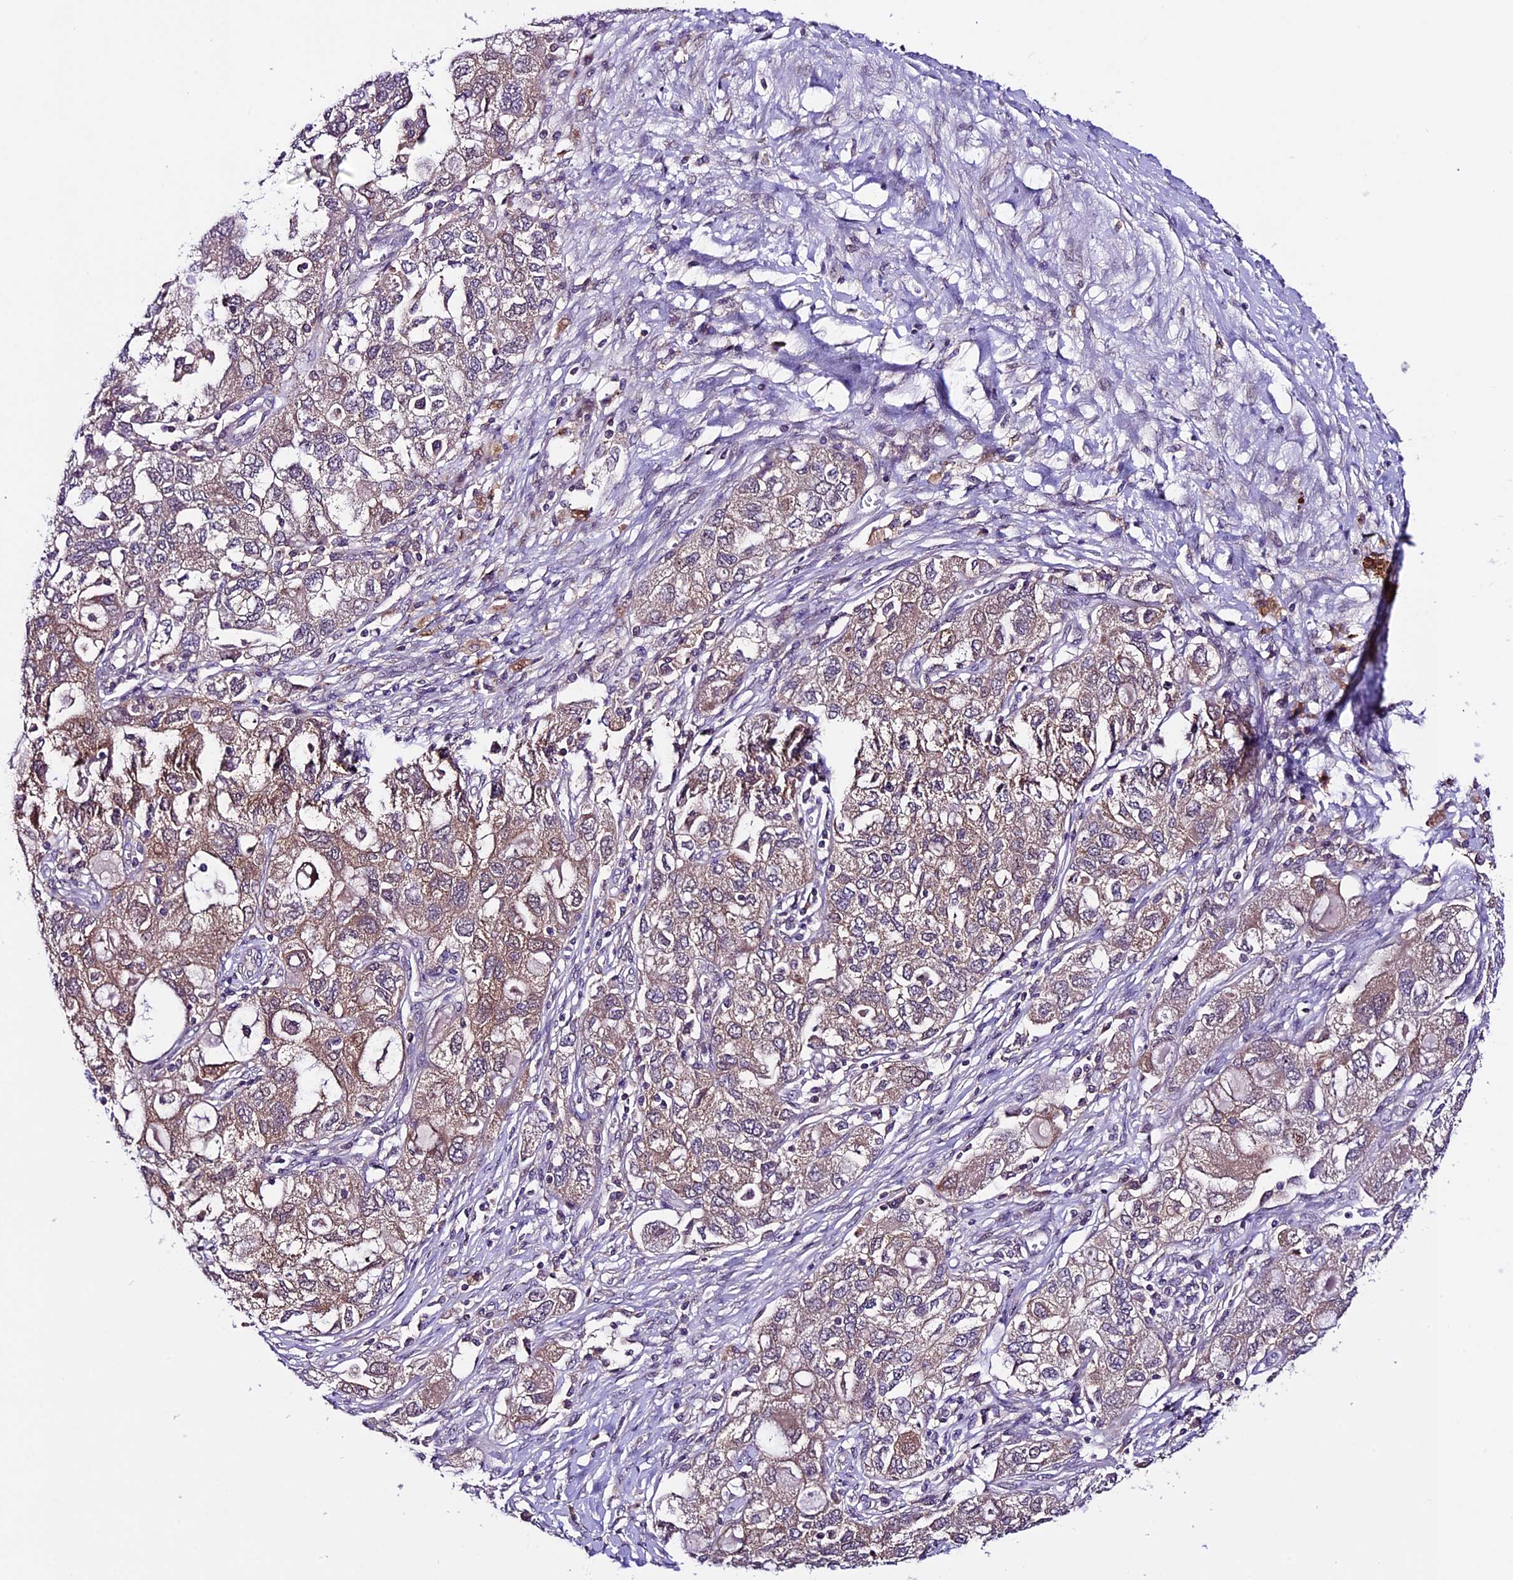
{"staining": {"intensity": "weak", "quantity": "<25%", "location": "cytoplasmic/membranous"}, "tissue": "ovarian cancer", "cell_type": "Tumor cells", "image_type": "cancer", "snomed": [{"axis": "morphology", "description": "Carcinoma, NOS"}, {"axis": "morphology", "description": "Cystadenocarcinoma, serous, NOS"}, {"axis": "topography", "description": "Ovary"}], "caption": "Tumor cells are negative for brown protein staining in ovarian cancer. (Immunohistochemistry (ihc), brightfield microscopy, high magnification).", "gene": "XKR7", "patient": {"sex": "female", "age": 69}}